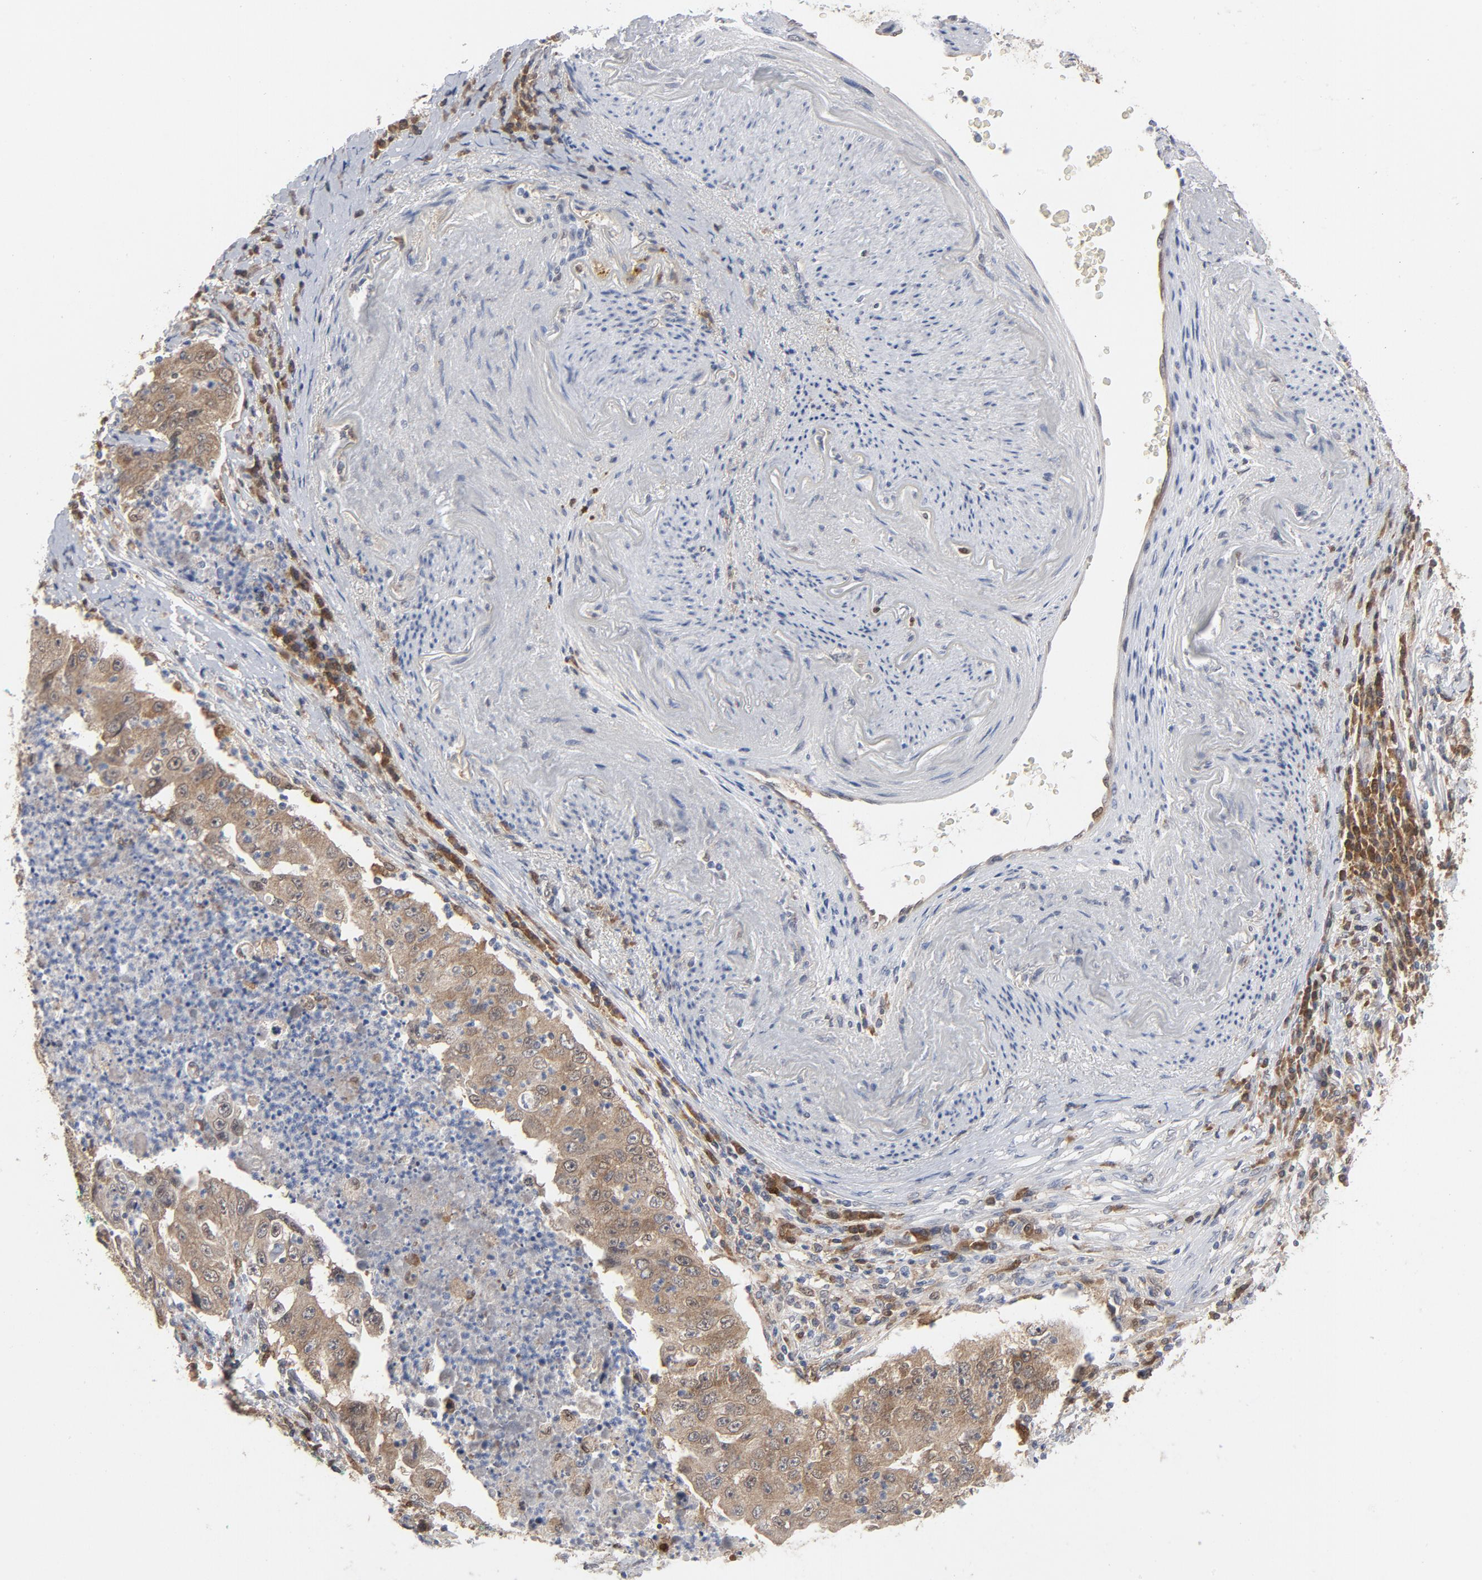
{"staining": {"intensity": "moderate", "quantity": ">75%", "location": "cytoplasmic/membranous"}, "tissue": "lung cancer", "cell_type": "Tumor cells", "image_type": "cancer", "snomed": [{"axis": "morphology", "description": "Squamous cell carcinoma, NOS"}, {"axis": "topography", "description": "Lung"}], "caption": "A micrograph of lung cancer (squamous cell carcinoma) stained for a protein exhibits moderate cytoplasmic/membranous brown staining in tumor cells. The staining was performed using DAB (3,3'-diaminobenzidine), with brown indicating positive protein expression. Nuclei are stained blue with hematoxylin.", "gene": "PRDX1", "patient": {"sex": "male", "age": 64}}